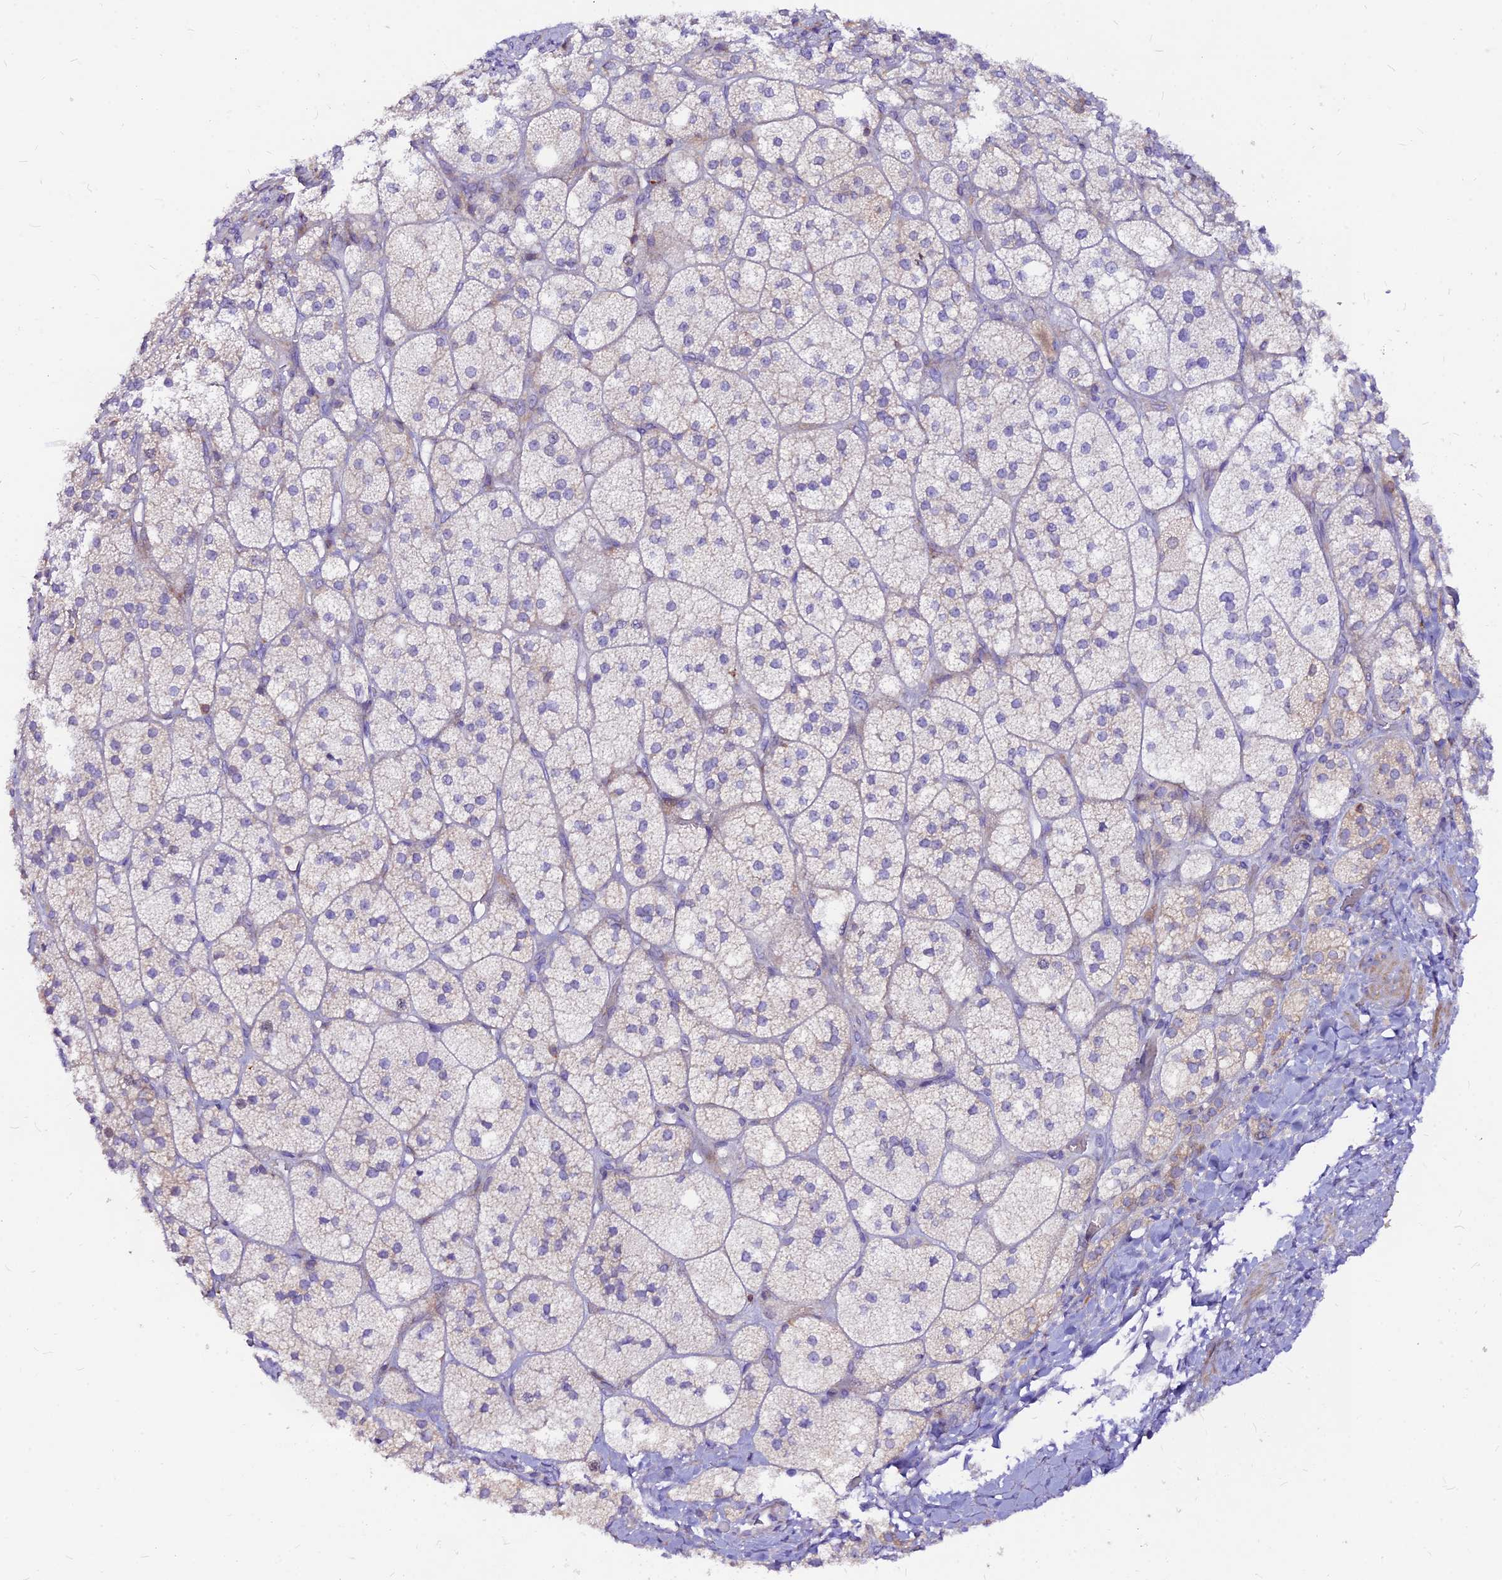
{"staining": {"intensity": "moderate", "quantity": "<25%", "location": "cytoplasmic/membranous"}, "tissue": "adrenal gland", "cell_type": "Glandular cells", "image_type": "normal", "snomed": [{"axis": "morphology", "description": "Normal tissue, NOS"}, {"axis": "topography", "description": "Adrenal gland"}], "caption": "Immunohistochemistry (IHC) staining of normal adrenal gland, which reveals low levels of moderate cytoplasmic/membranous positivity in approximately <25% of glandular cells indicating moderate cytoplasmic/membranous protein positivity. The staining was performed using DAB (3,3'-diaminobenzidine) (brown) for protein detection and nuclei were counterstained in hematoxylin (blue).", "gene": "DENND2D", "patient": {"sex": "male", "age": 61}}